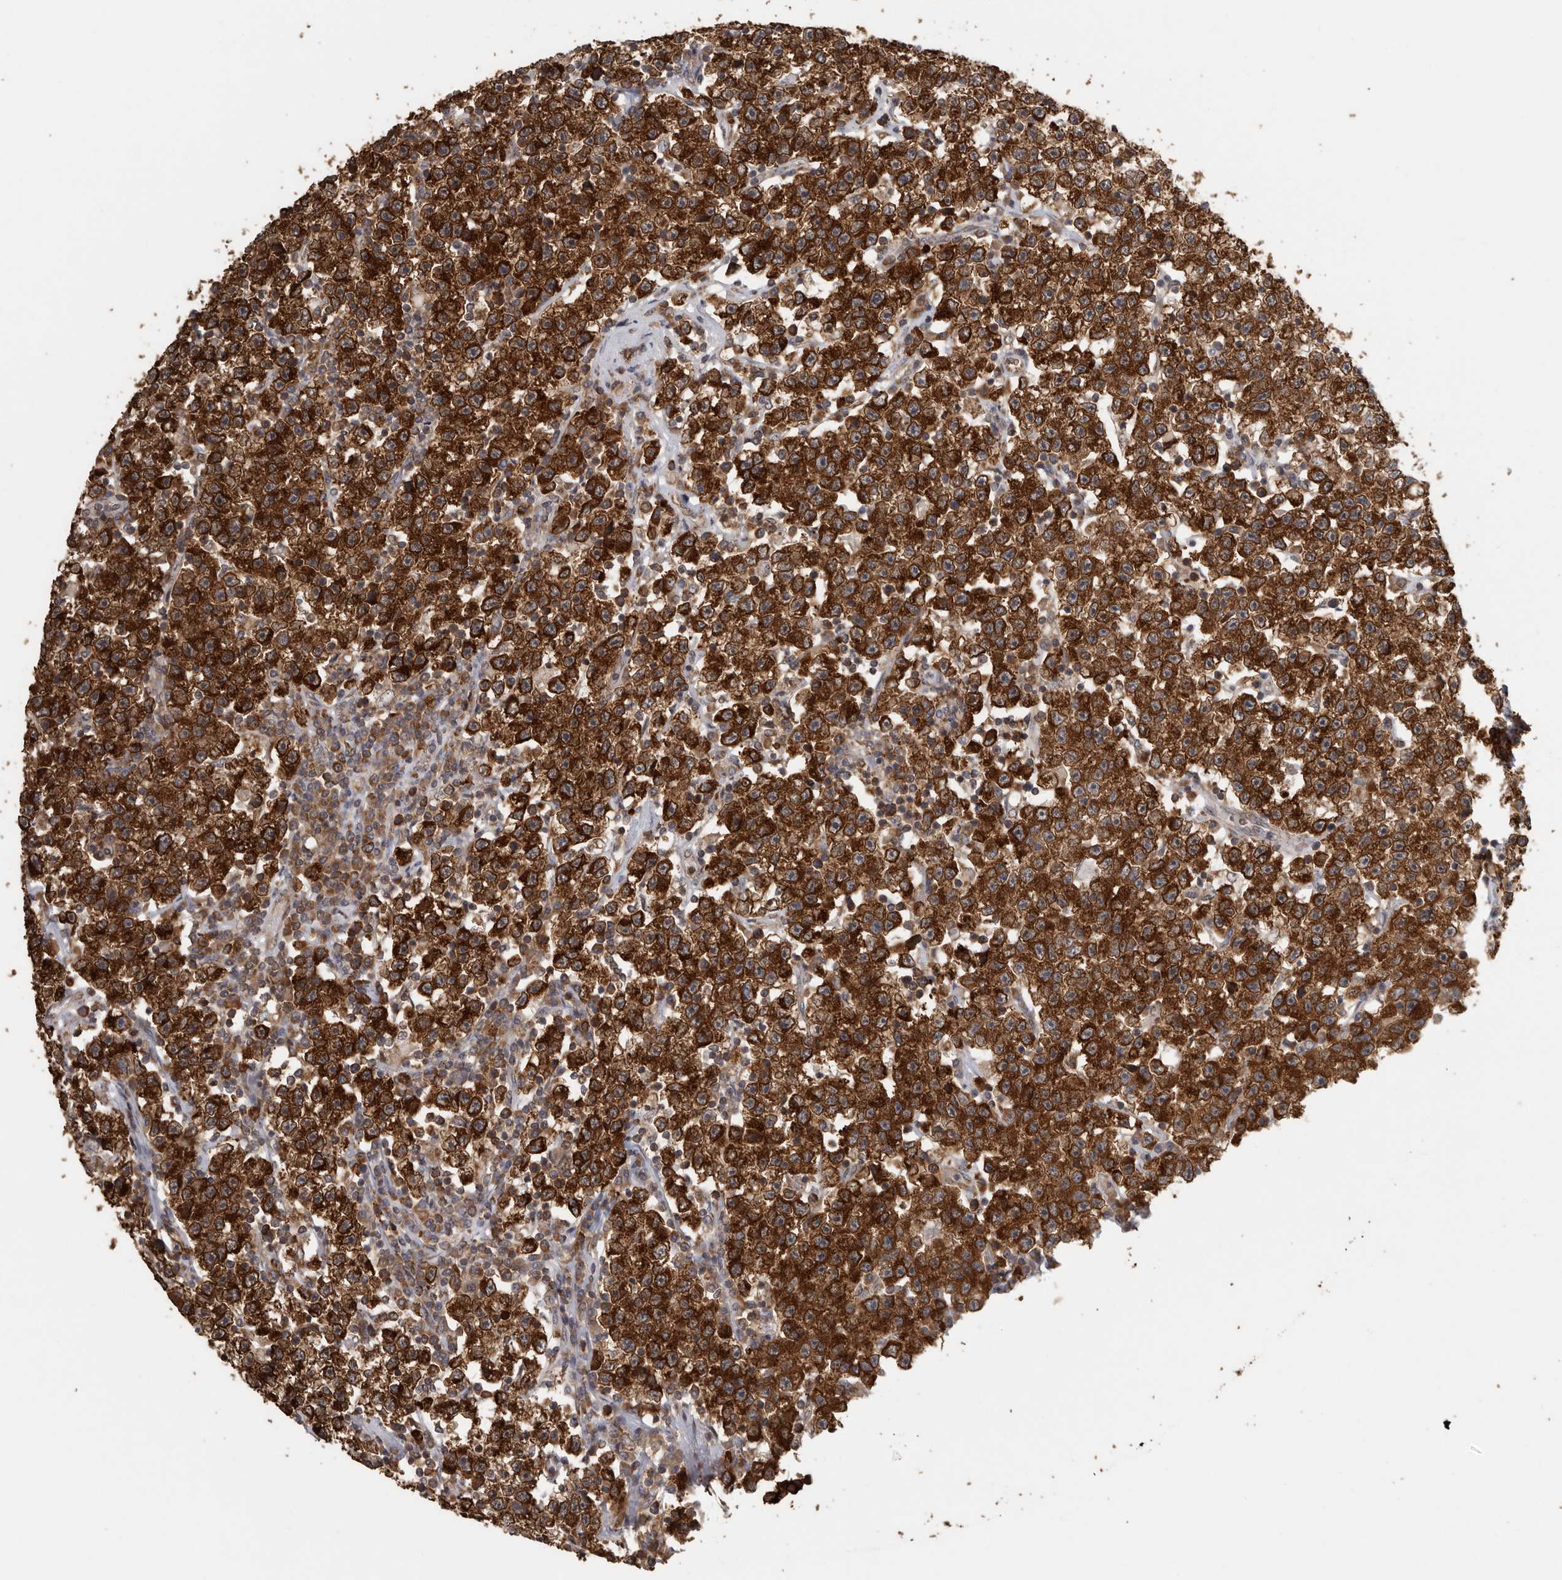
{"staining": {"intensity": "strong", "quantity": ">75%", "location": "cytoplasmic/membranous"}, "tissue": "testis cancer", "cell_type": "Tumor cells", "image_type": "cancer", "snomed": [{"axis": "morphology", "description": "Seminoma, NOS"}, {"axis": "topography", "description": "Testis"}], "caption": "Immunohistochemistry (IHC) staining of testis seminoma, which exhibits high levels of strong cytoplasmic/membranous expression in about >75% of tumor cells indicating strong cytoplasmic/membranous protein staining. The staining was performed using DAB (3,3'-diaminobenzidine) (brown) for protein detection and nuclei were counterstained in hematoxylin (blue).", "gene": "CCT8", "patient": {"sex": "male", "age": 22}}